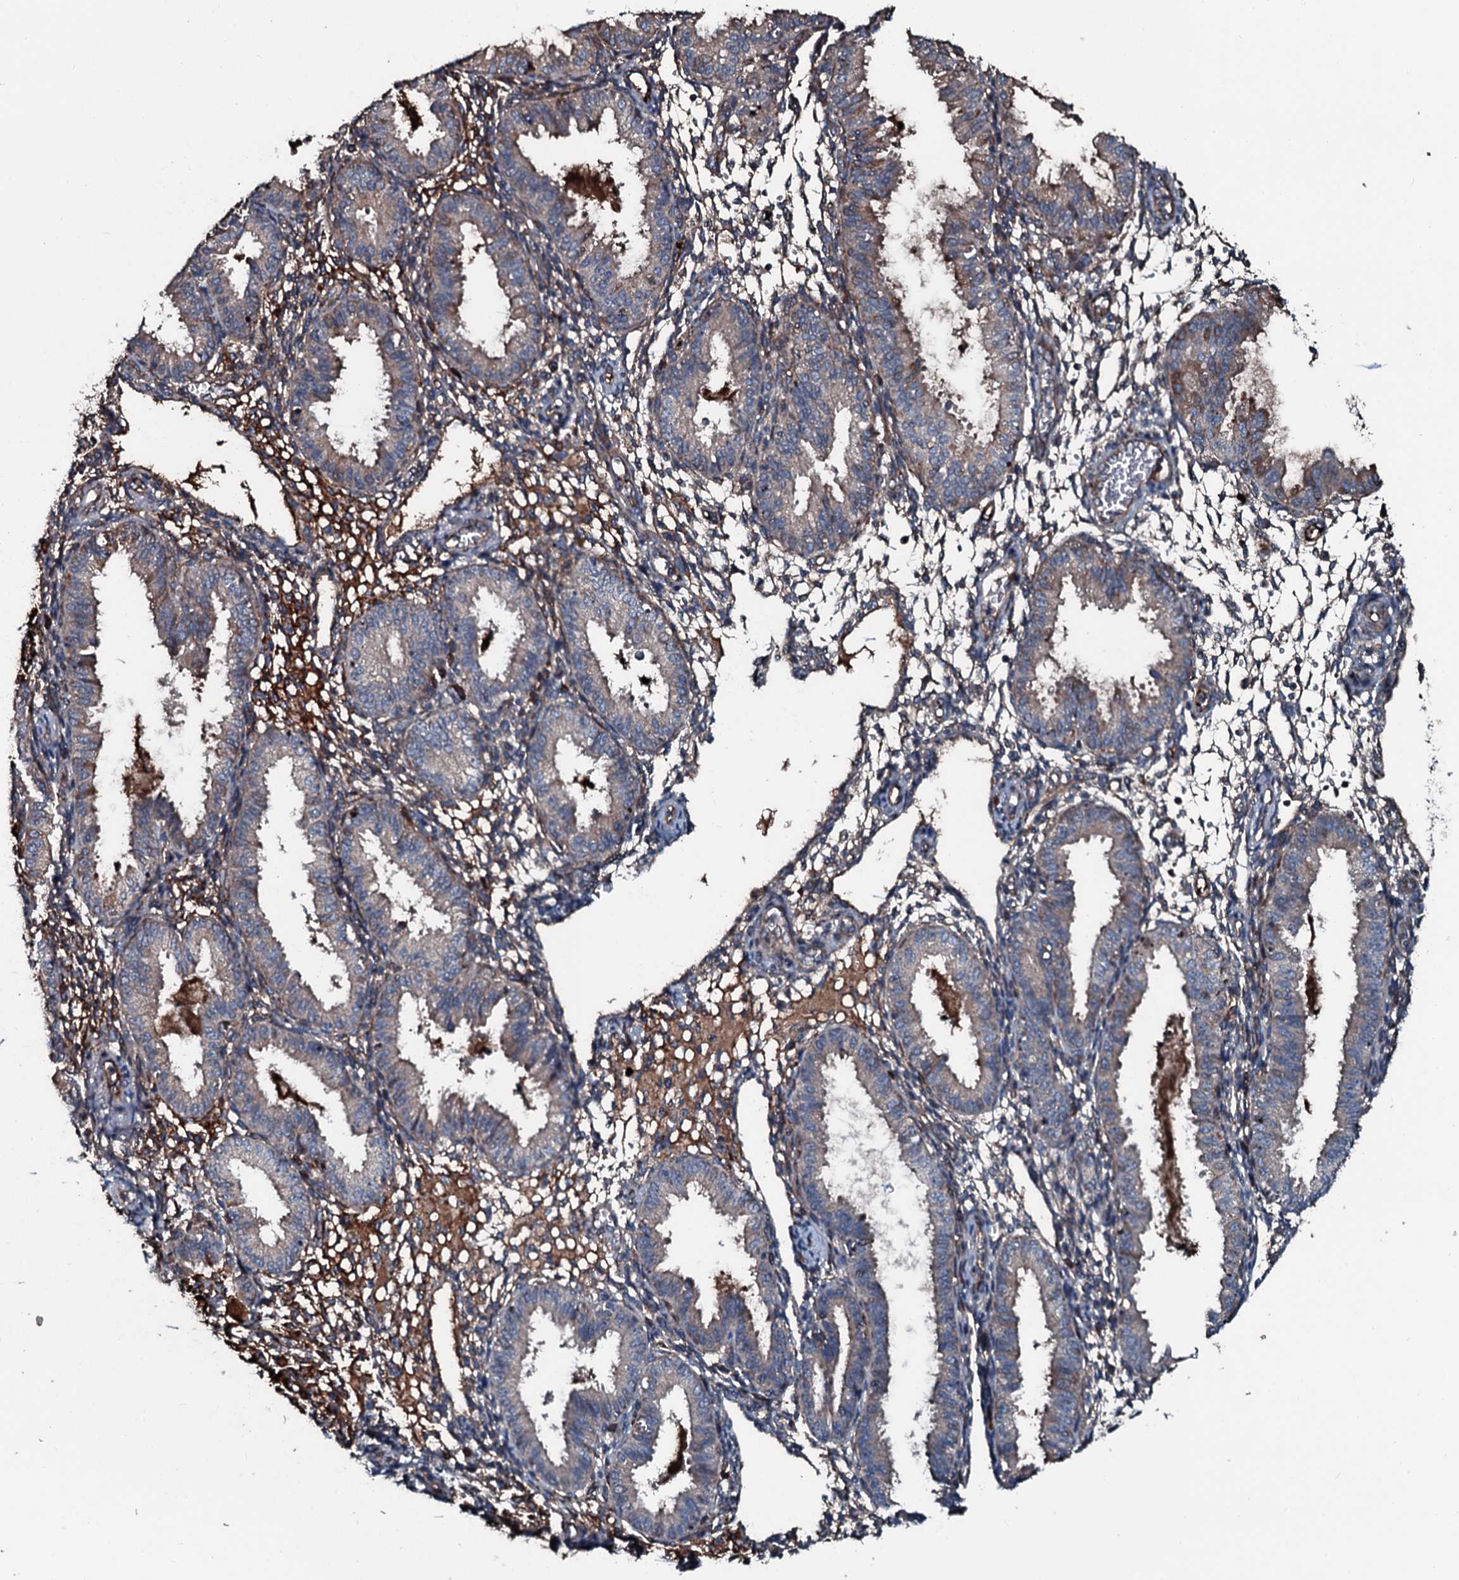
{"staining": {"intensity": "weak", "quantity": "<25%", "location": "cytoplasmic/membranous"}, "tissue": "endometrium", "cell_type": "Cells in endometrial stroma", "image_type": "normal", "snomed": [{"axis": "morphology", "description": "Normal tissue, NOS"}, {"axis": "topography", "description": "Endometrium"}], "caption": "Cells in endometrial stroma are negative for brown protein staining in unremarkable endometrium. Nuclei are stained in blue.", "gene": "AARS1", "patient": {"sex": "female", "age": 33}}